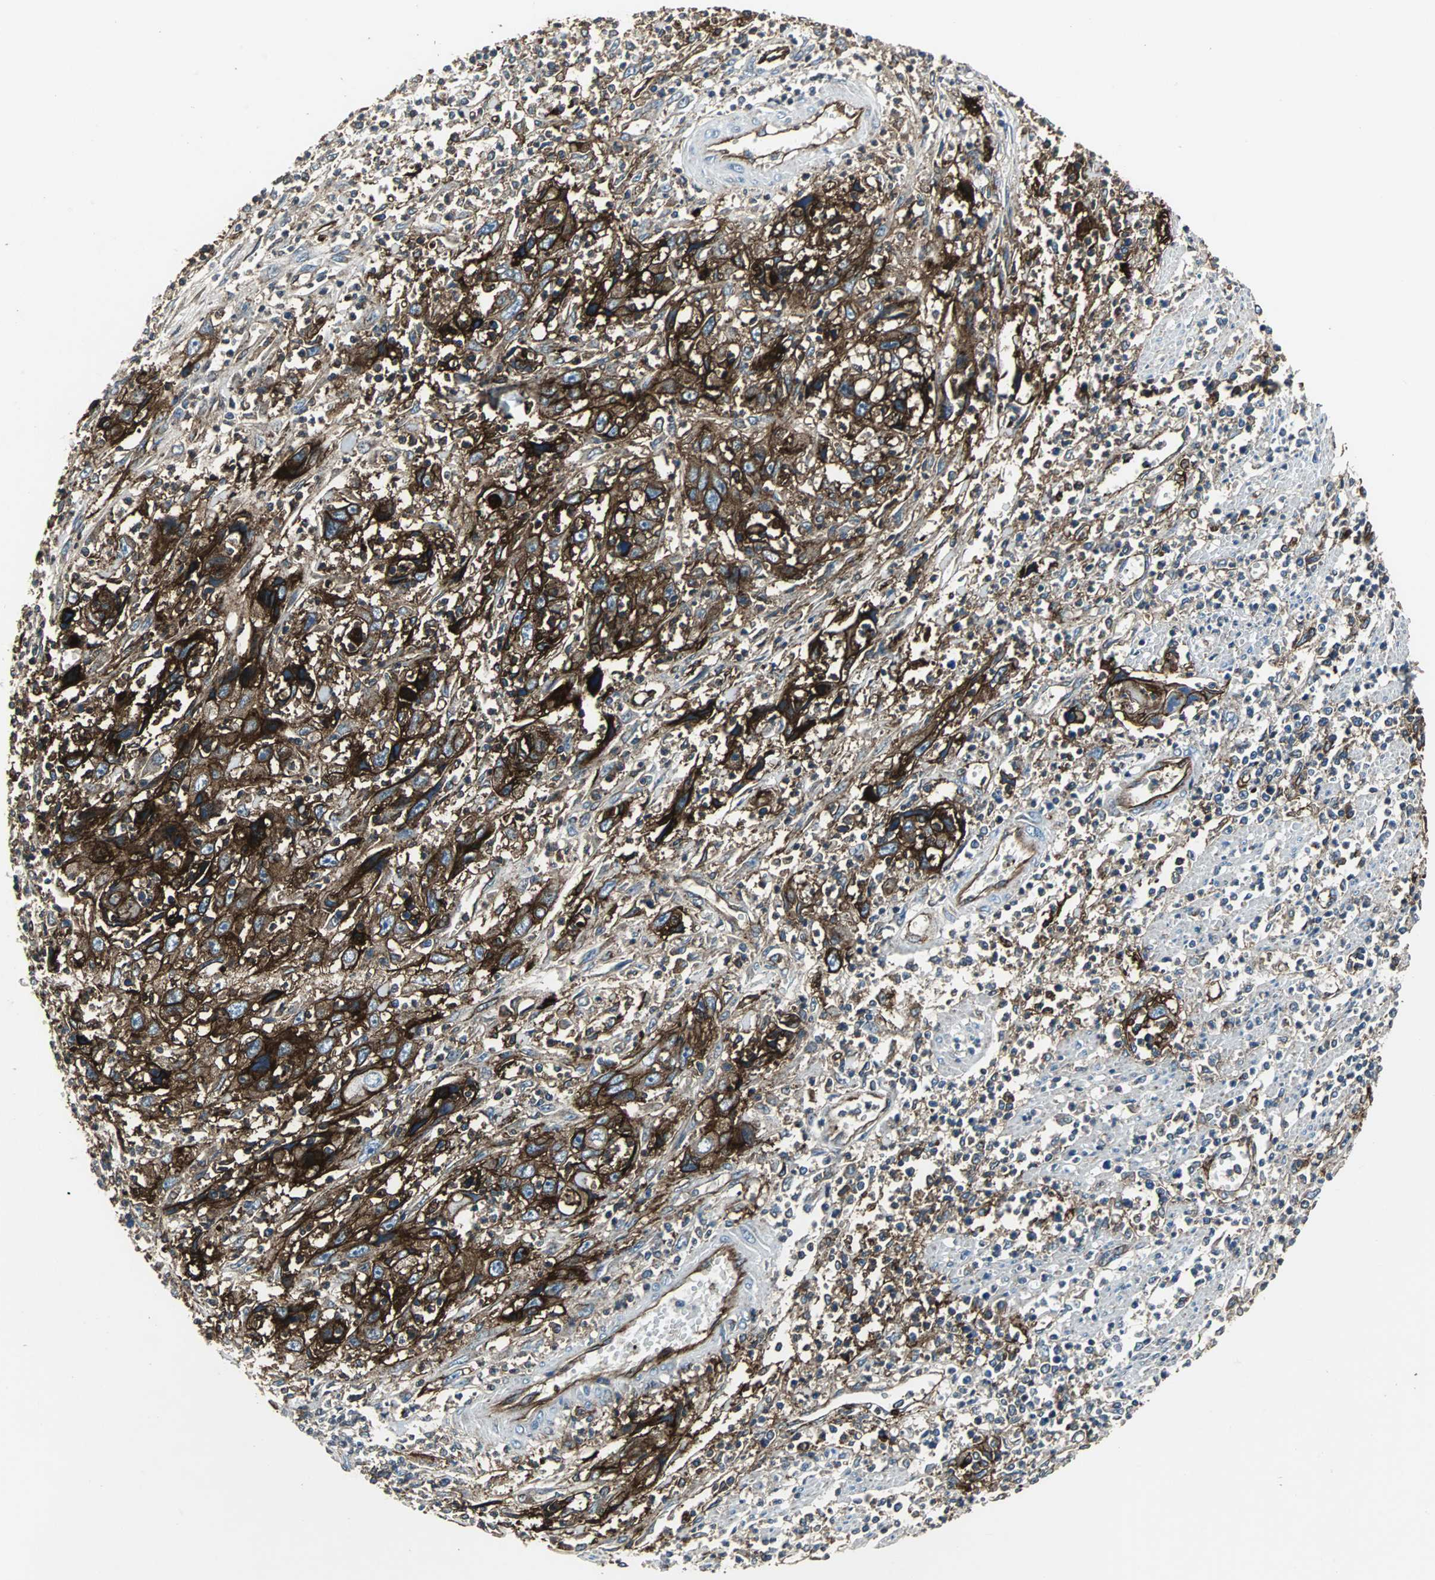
{"staining": {"intensity": "moderate", "quantity": "25%-75%", "location": "cytoplasmic/membranous"}, "tissue": "esophagus", "cell_type": "Squamous epithelial cells", "image_type": "normal", "snomed": [{"axis": "morphology", "description": "Normal tissue, NOS"}, {"axis": "topography", "description": "Esophagus"}], "caption": "Squamous epithelial cells demonstrate medium levels of moderate cytoplasmic/membranous positivity in approximately 25%-75% of cells in normal esophagus. (DAB = brown stain, brightfield microscopy at high magnification).", "gene": "F11R", "patient": {"sex": "male", "age": 65}}